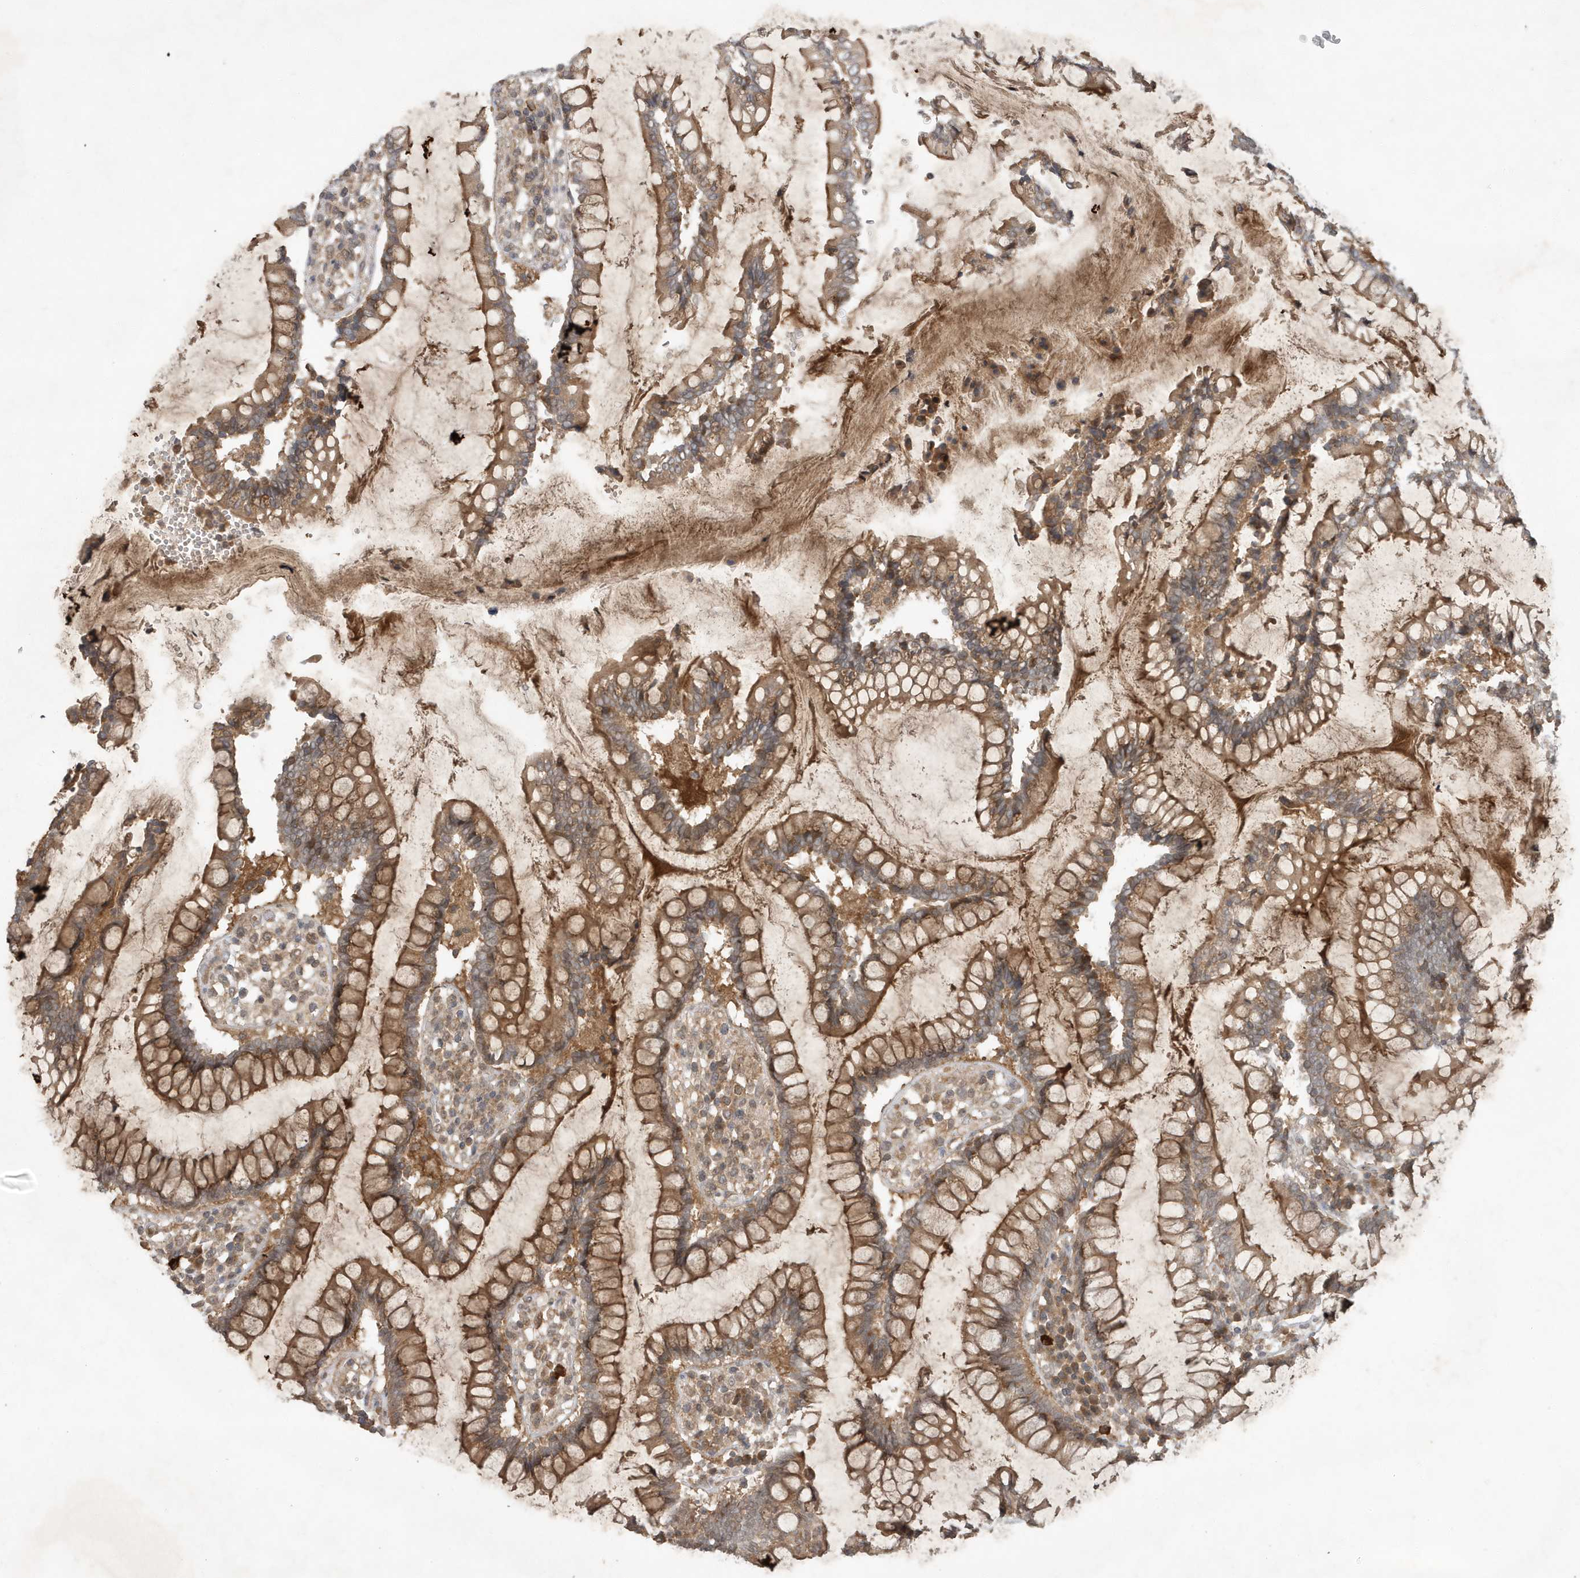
{"staining": {"intensity": "moderate", "quantity": ">75%", "location": "cytoplasmic/membranous"}, "tissue": "colon", "cell_type": "Endothelial cells", "image_type": "normal", "snomed": [{"axis": "morphology", "description": "Normal tissue, NOS"}, {"axis": "topography", "description": "Colon"}], "caption": "Protein expression analysis of normal colon shows moderate cytoplasmic/membranous staining in about >75% of endothelial cells. (DAB (3,3'-diaminobenzidine) IHC, brown staining for protein, blue staining for nuclei).", "gene": "ABCB9", "patient": {"sex": "female", "age": 79}}